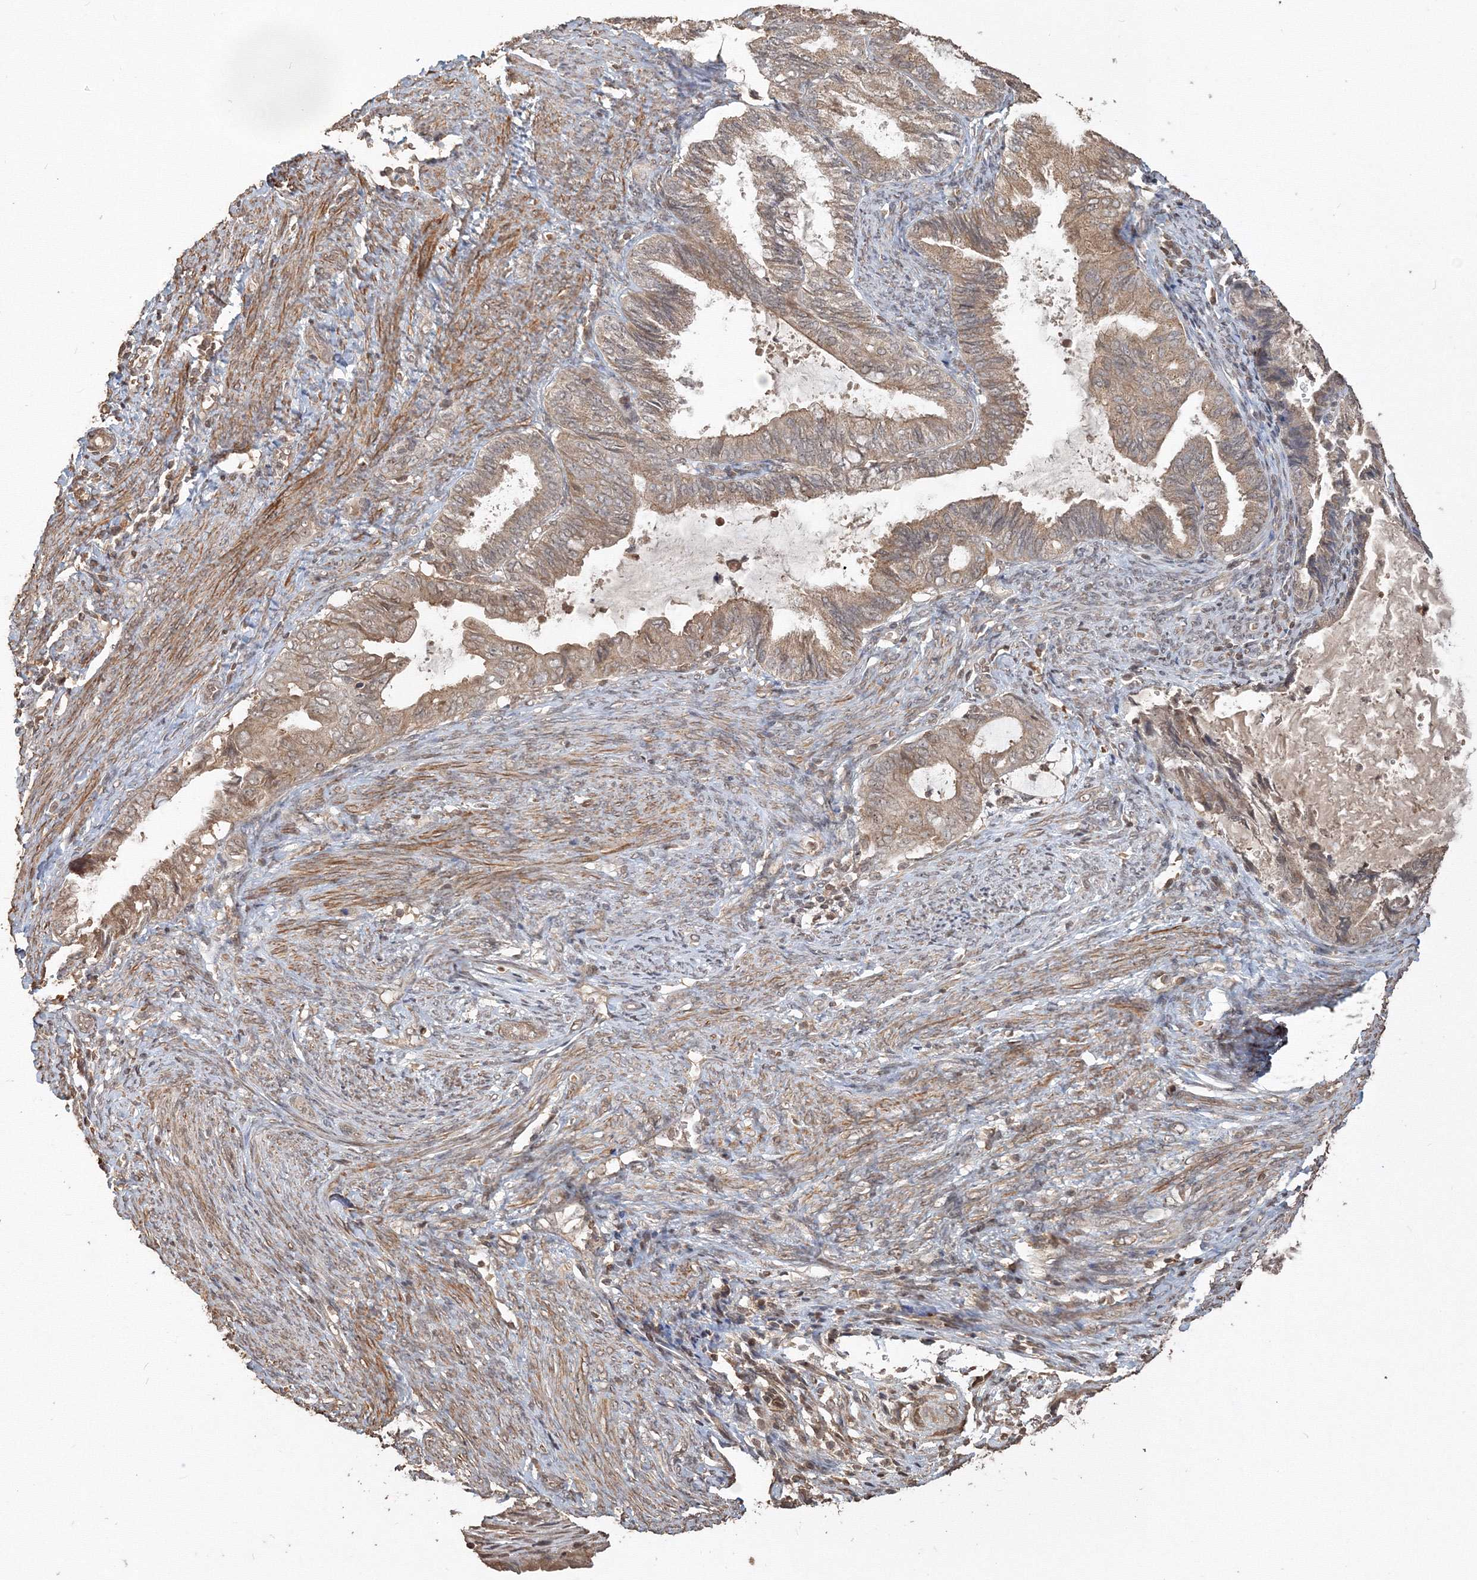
{"staining": {"intensity": "weak", "quantity": ">75%", "location": "cytoplasmic/membranous"}, "tissue": "endometrial cancer", "cell_type": "Tumor cells", "image_type": "cancer", "snomed": [{"axis": "morphology", "description": "Adenocarcinoma, NOS"}, {"axis": "topography", "description": "Endometrium"}], "caption": "Immunohistochemistry (IHC) histopathology image of endometrial adenocarcinoma stained for a protein (brown), which displays low levels of weak cytoplasmic/membranous positivity in about >75% of tumor cells.", "gene": "CCDC122", "patient": {"sex": "female", "age": 86}}